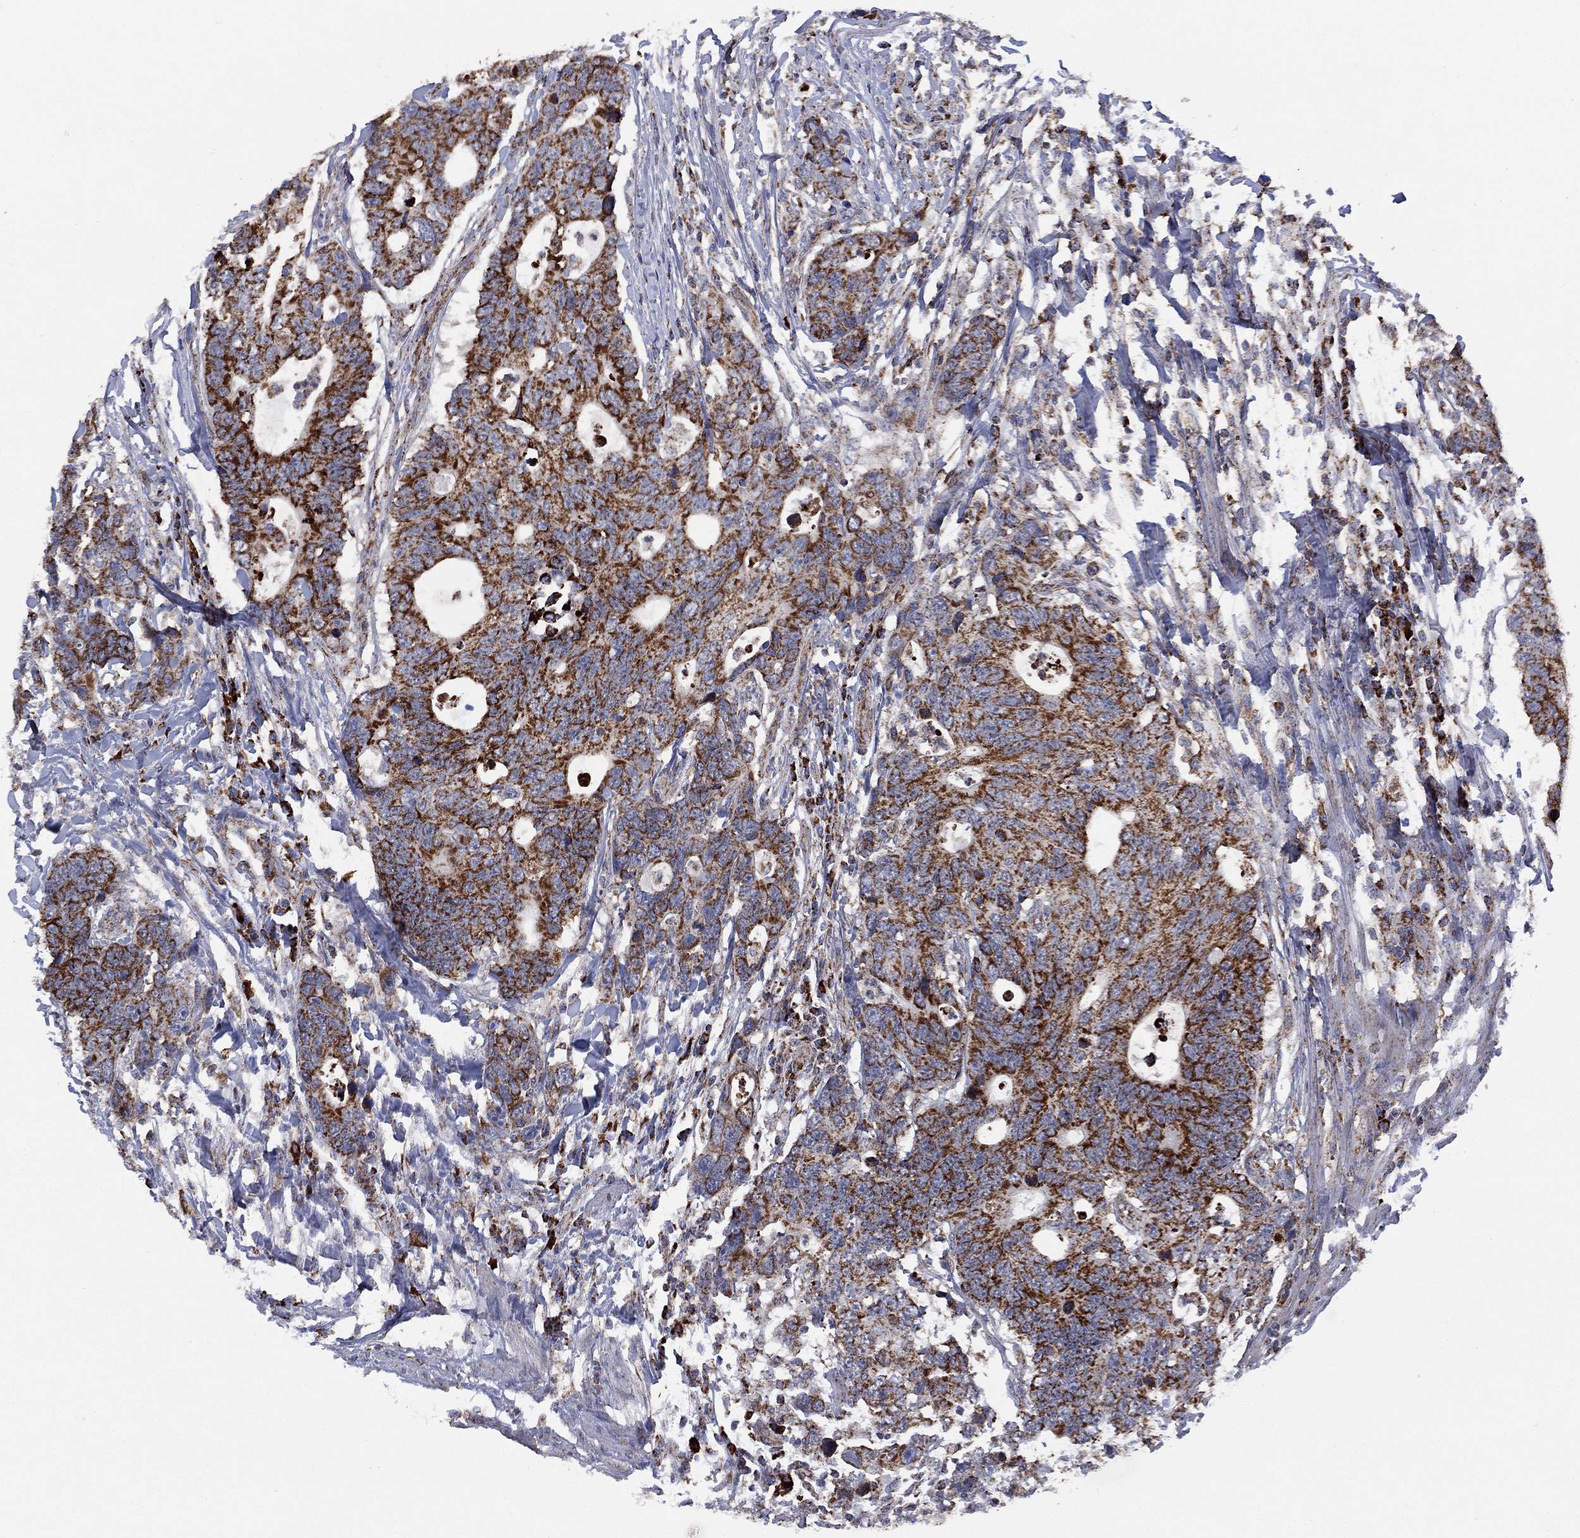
{"staining": {"intensity": "strong", "quantity": ">75%", "location": "cytoplasmic/membranous"}, "tissue": "colorectal cancer", "cell_type": "Tumor cells", "image_type": "cancer", "snomed": [{"axis": "morphology", "description": "Adenocarcinoma, NOS"}, {"axis": "topography", "description": "Colon"}], "caption": "Brown immunohistochemical staining in colorectal adenocarcinoma demonstrates strong cytoplasmic/membranous positivity in about >75% of tumor cells. Using DAB (3,3'-diaminobenzidine) (brown) and hematoxylin (blue) stains, captured at high magnification using brightfield microscopy.", "gene": "PPP2R5A", "patient": {"sex": "female", "age": 77}}